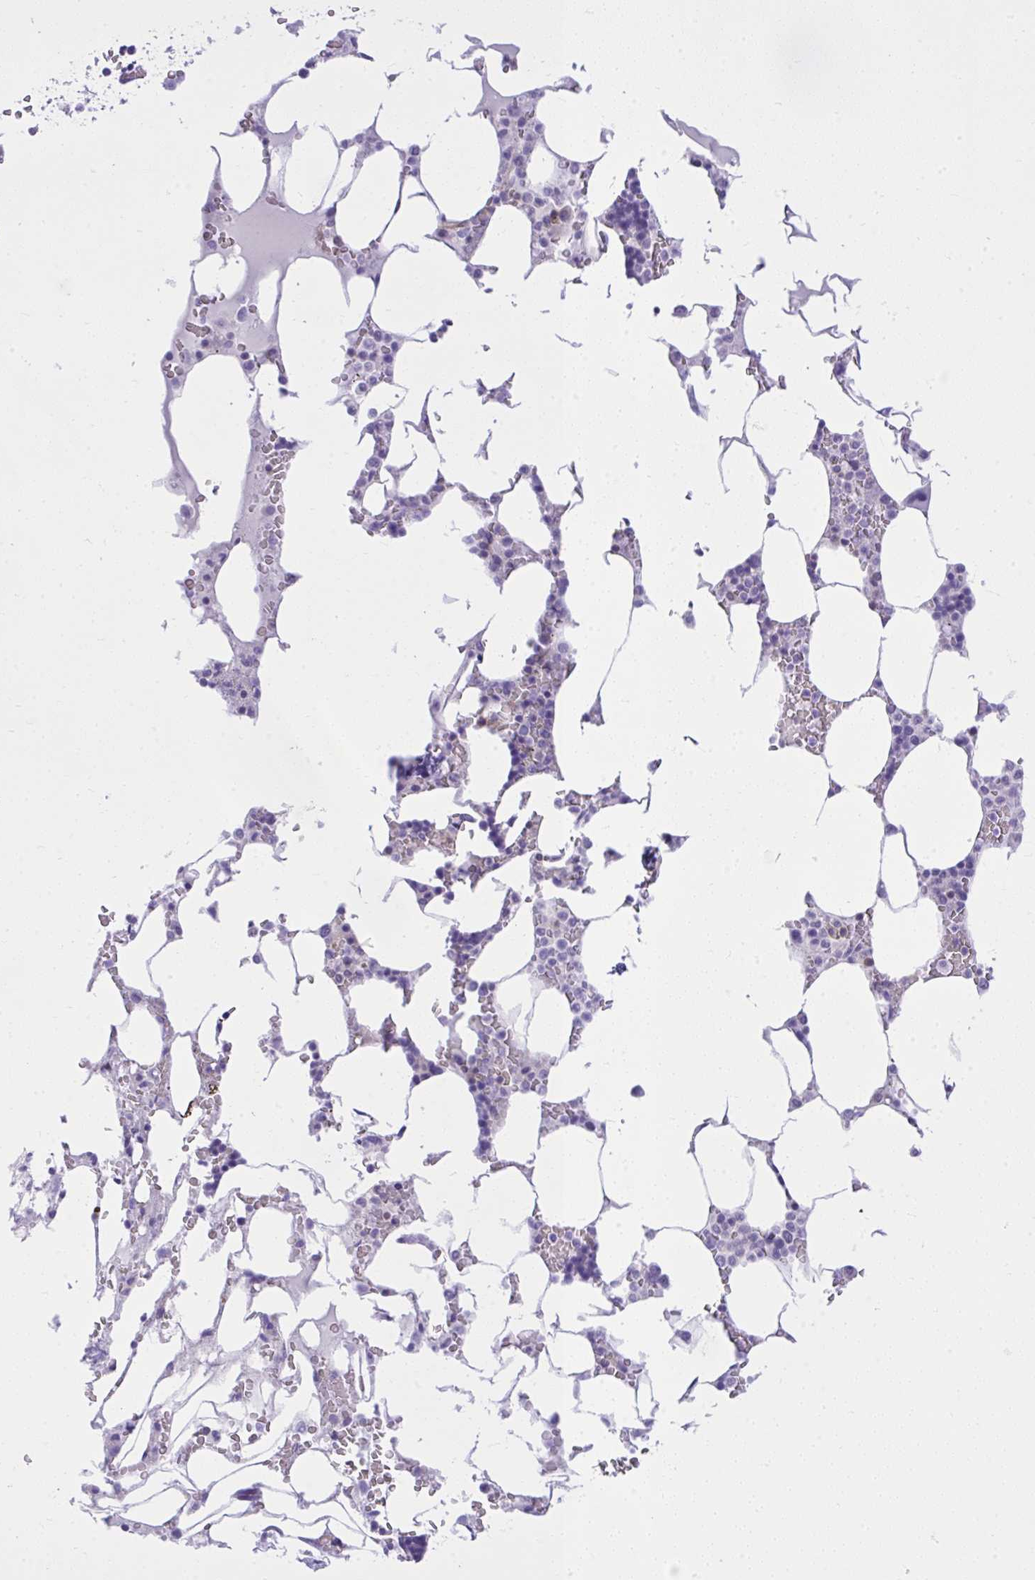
{"staining": {"intensity": "negative", "quantity": "none", "location": "none"}, "tissue": "bone marrow", "cell_type": "Hematopoietic cells", "image_type": "normal", "snomed": [{"axis": "morphology", "description": "Normal tissue, NOS"}, {"axis": "topography", "description": "Bone marrow"}], "caption": "Hematopoietic cells show no significant protein positivity in unremarkable bone marrow.", "gene": "GPRIN3", "patient": {"sex": "male", "age": 64}}